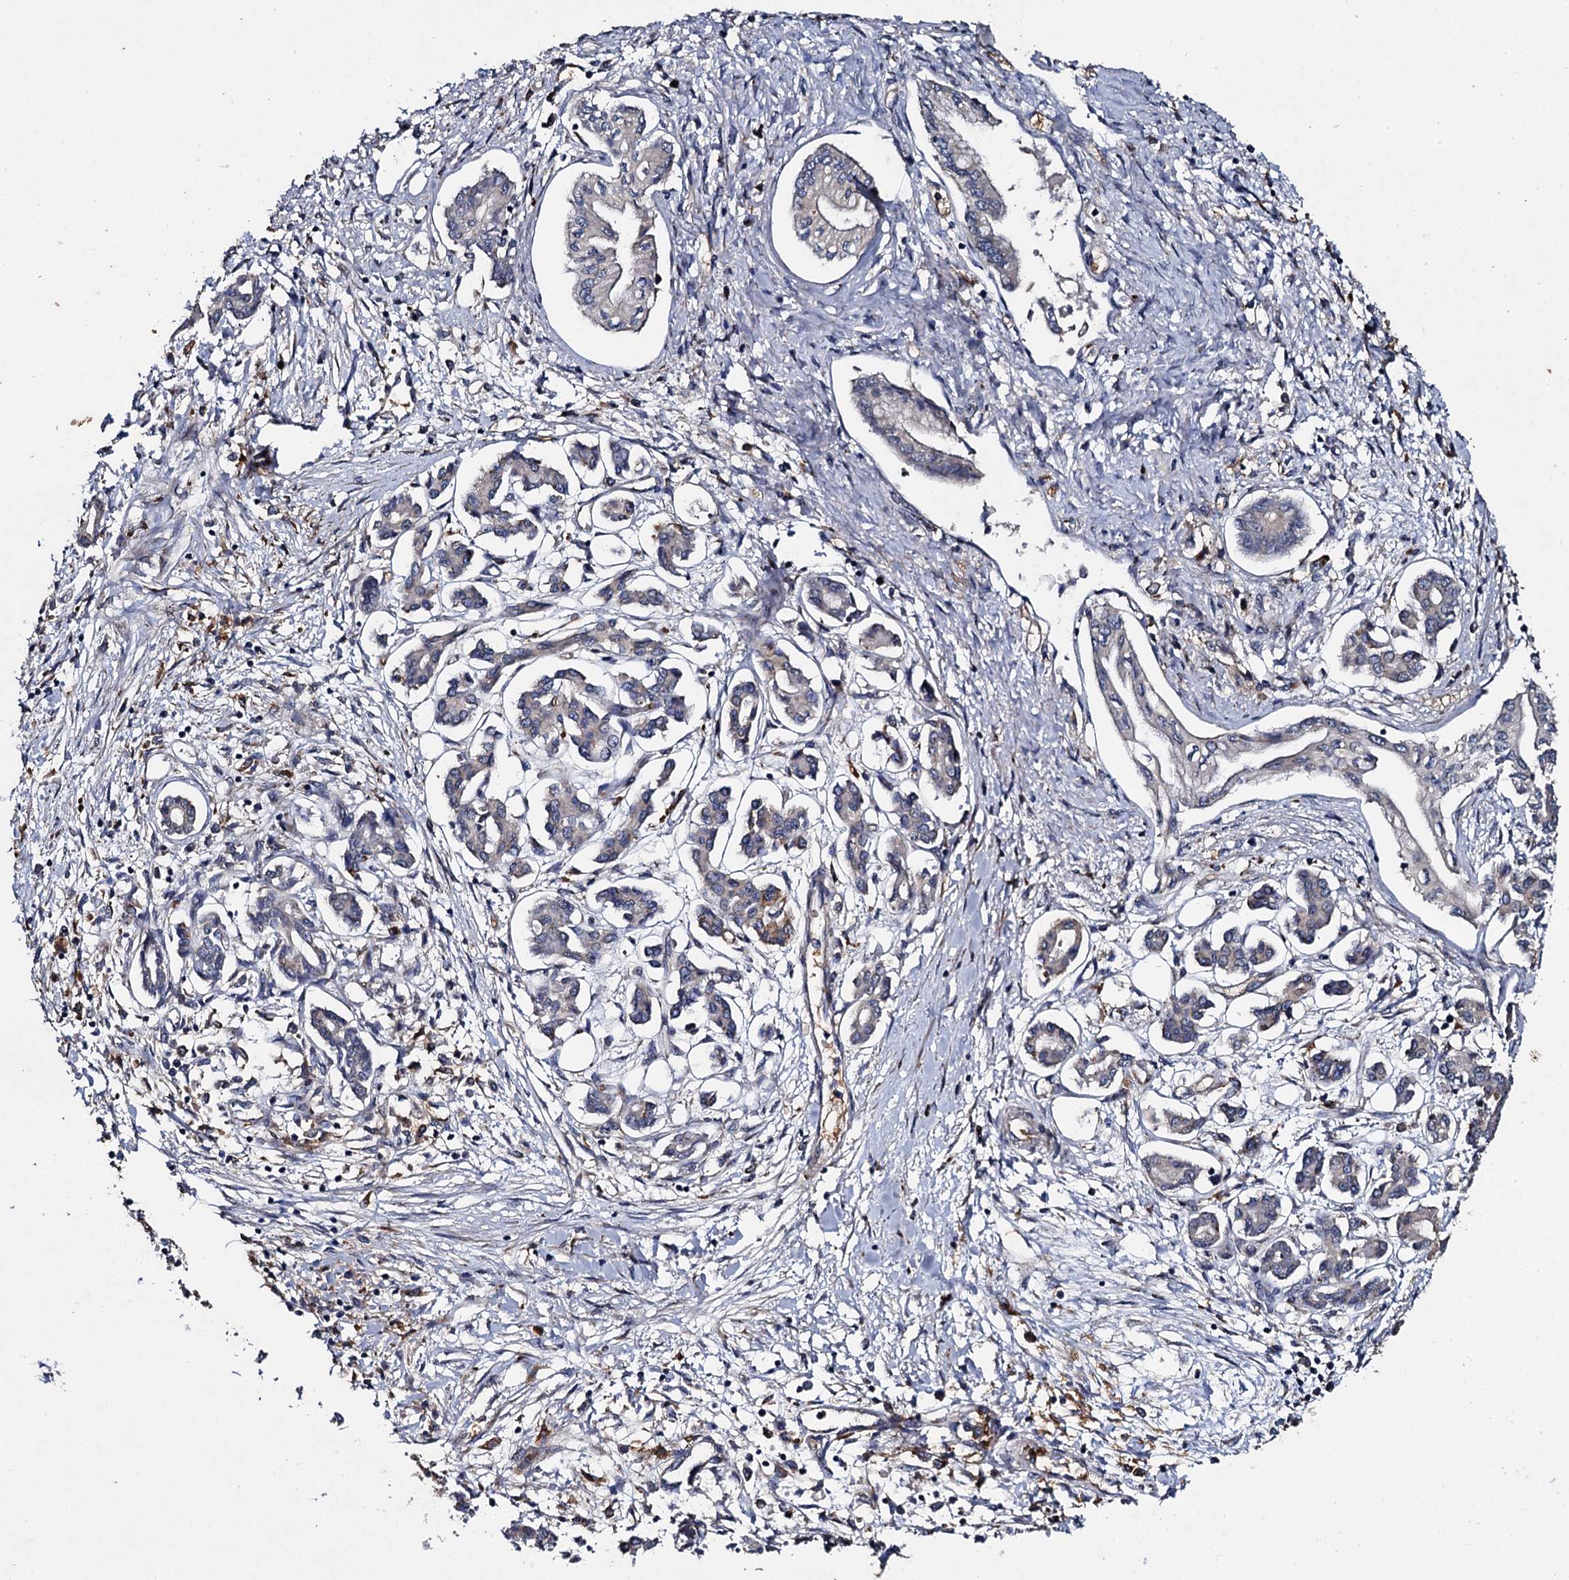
{"staining": {"intensity": "weak", "quantity": "<25%", "location": "cytoplasmic/membranous"}, "tissue": "pancreatic cancer", "cell_type": "Tumor cells", "image_type": "cancer", "snomed": [{"axis": "morphology", "description": "Adenocarcinoma, NOS"}, {"axis": "topography", "description": "Pancreas"}], "caption": "Tumor cells show no significant staining in pancreatic cancer.", "gene": "LRRC28", "patient": {"sex": "female", "age": 50}}